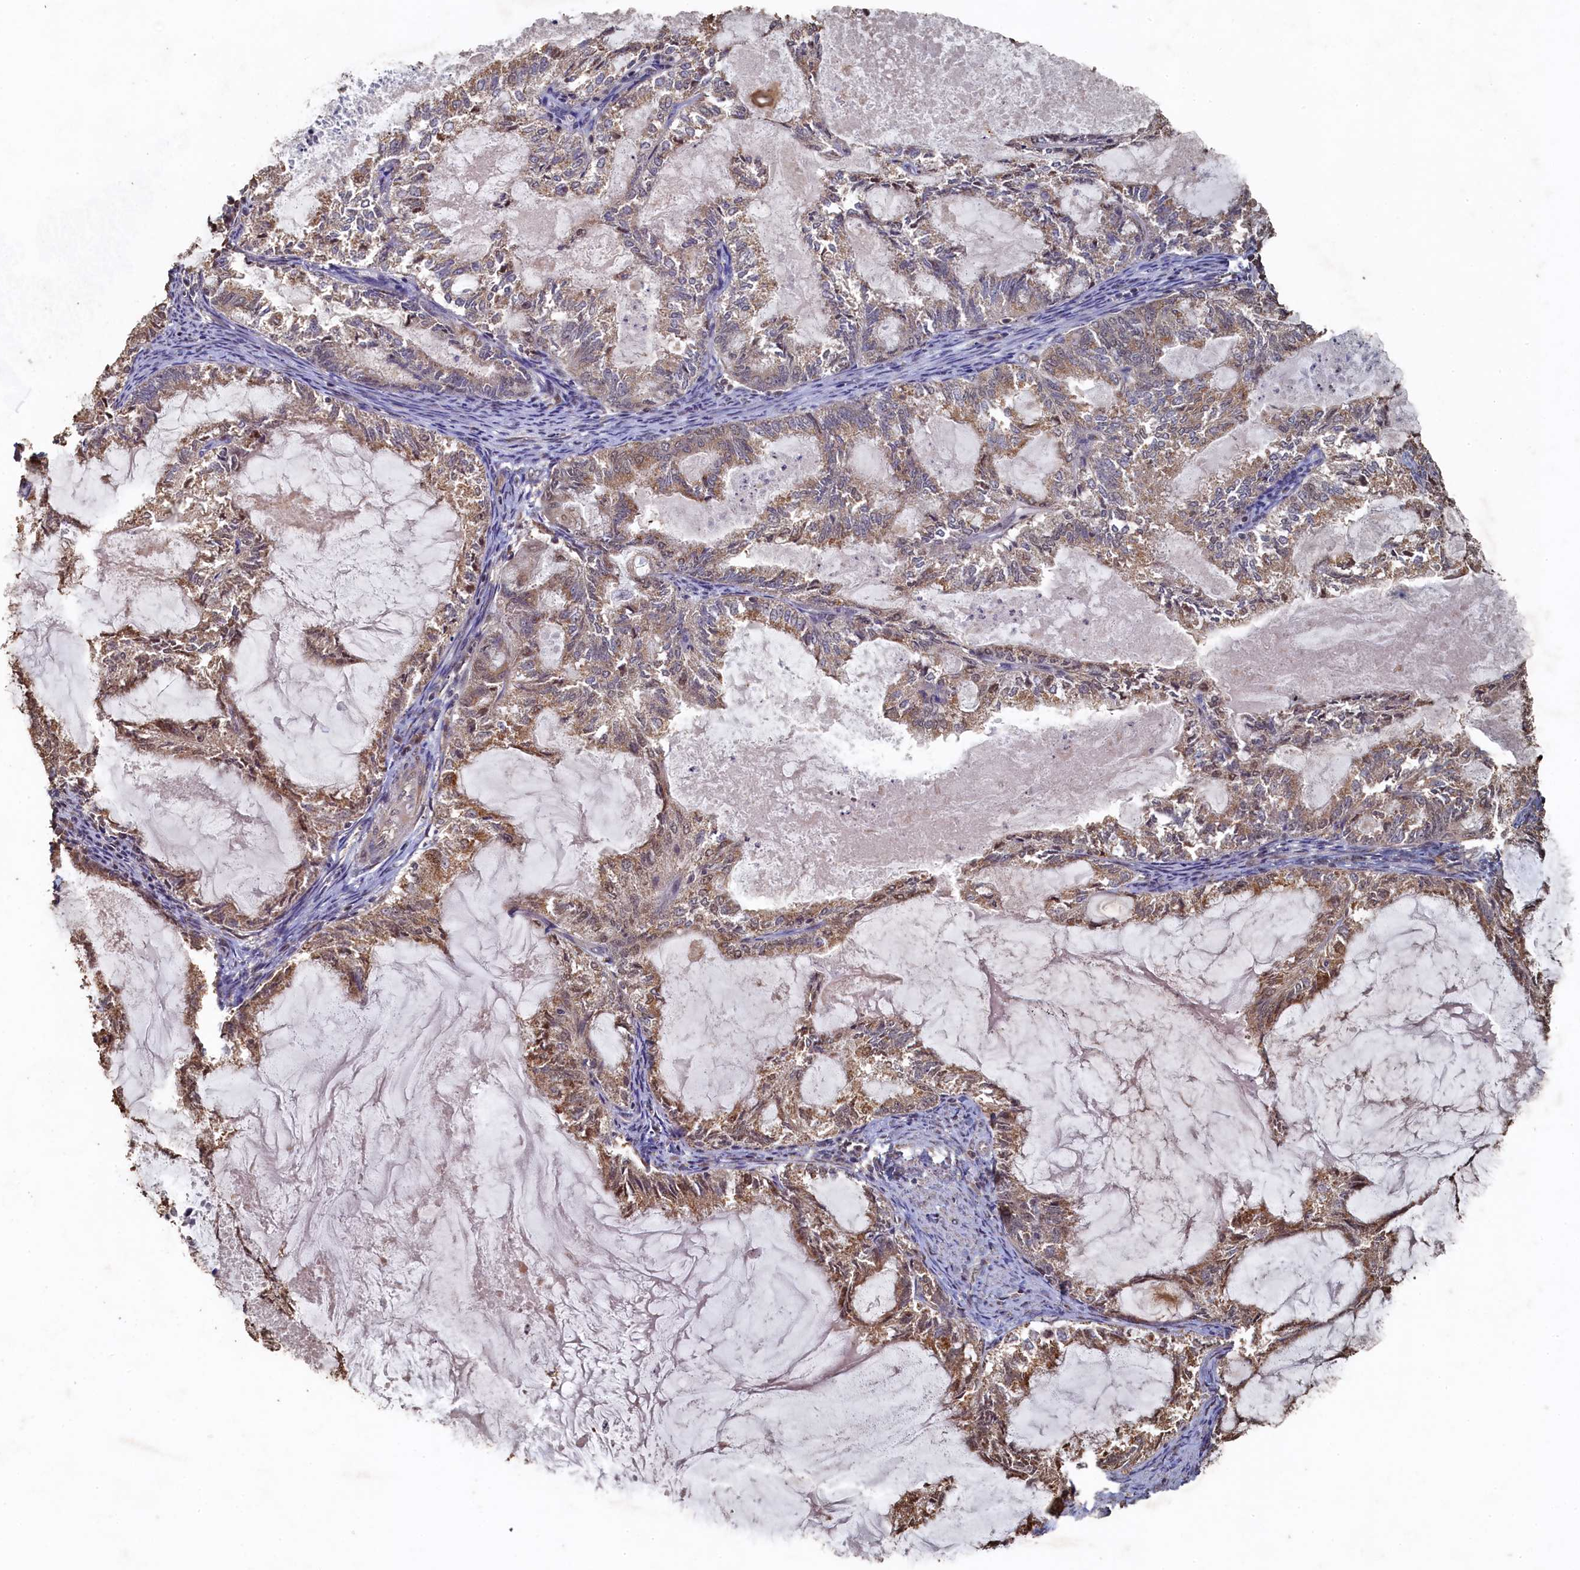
{"staining": {"intensity": "moderate", "quantity": "25%-75%", "location": "cytoplasmic/membranous"}, "tissue": "endometrial cancer", "cell_type": "Tumor cells", "image_type": "cancer", "snomed": [{"axis": "morphology", "description": "Adenocarcinoma, NOS"}, {"axis": "topography", "description": "Endometrium"}], "caption": "A brown stain labels moderate cytoplasmic/membranous expression of a protein in human endometrial cancer tumor cells.", "gene": "PIGN", "patient": {"sex": "female", "age": 86}}